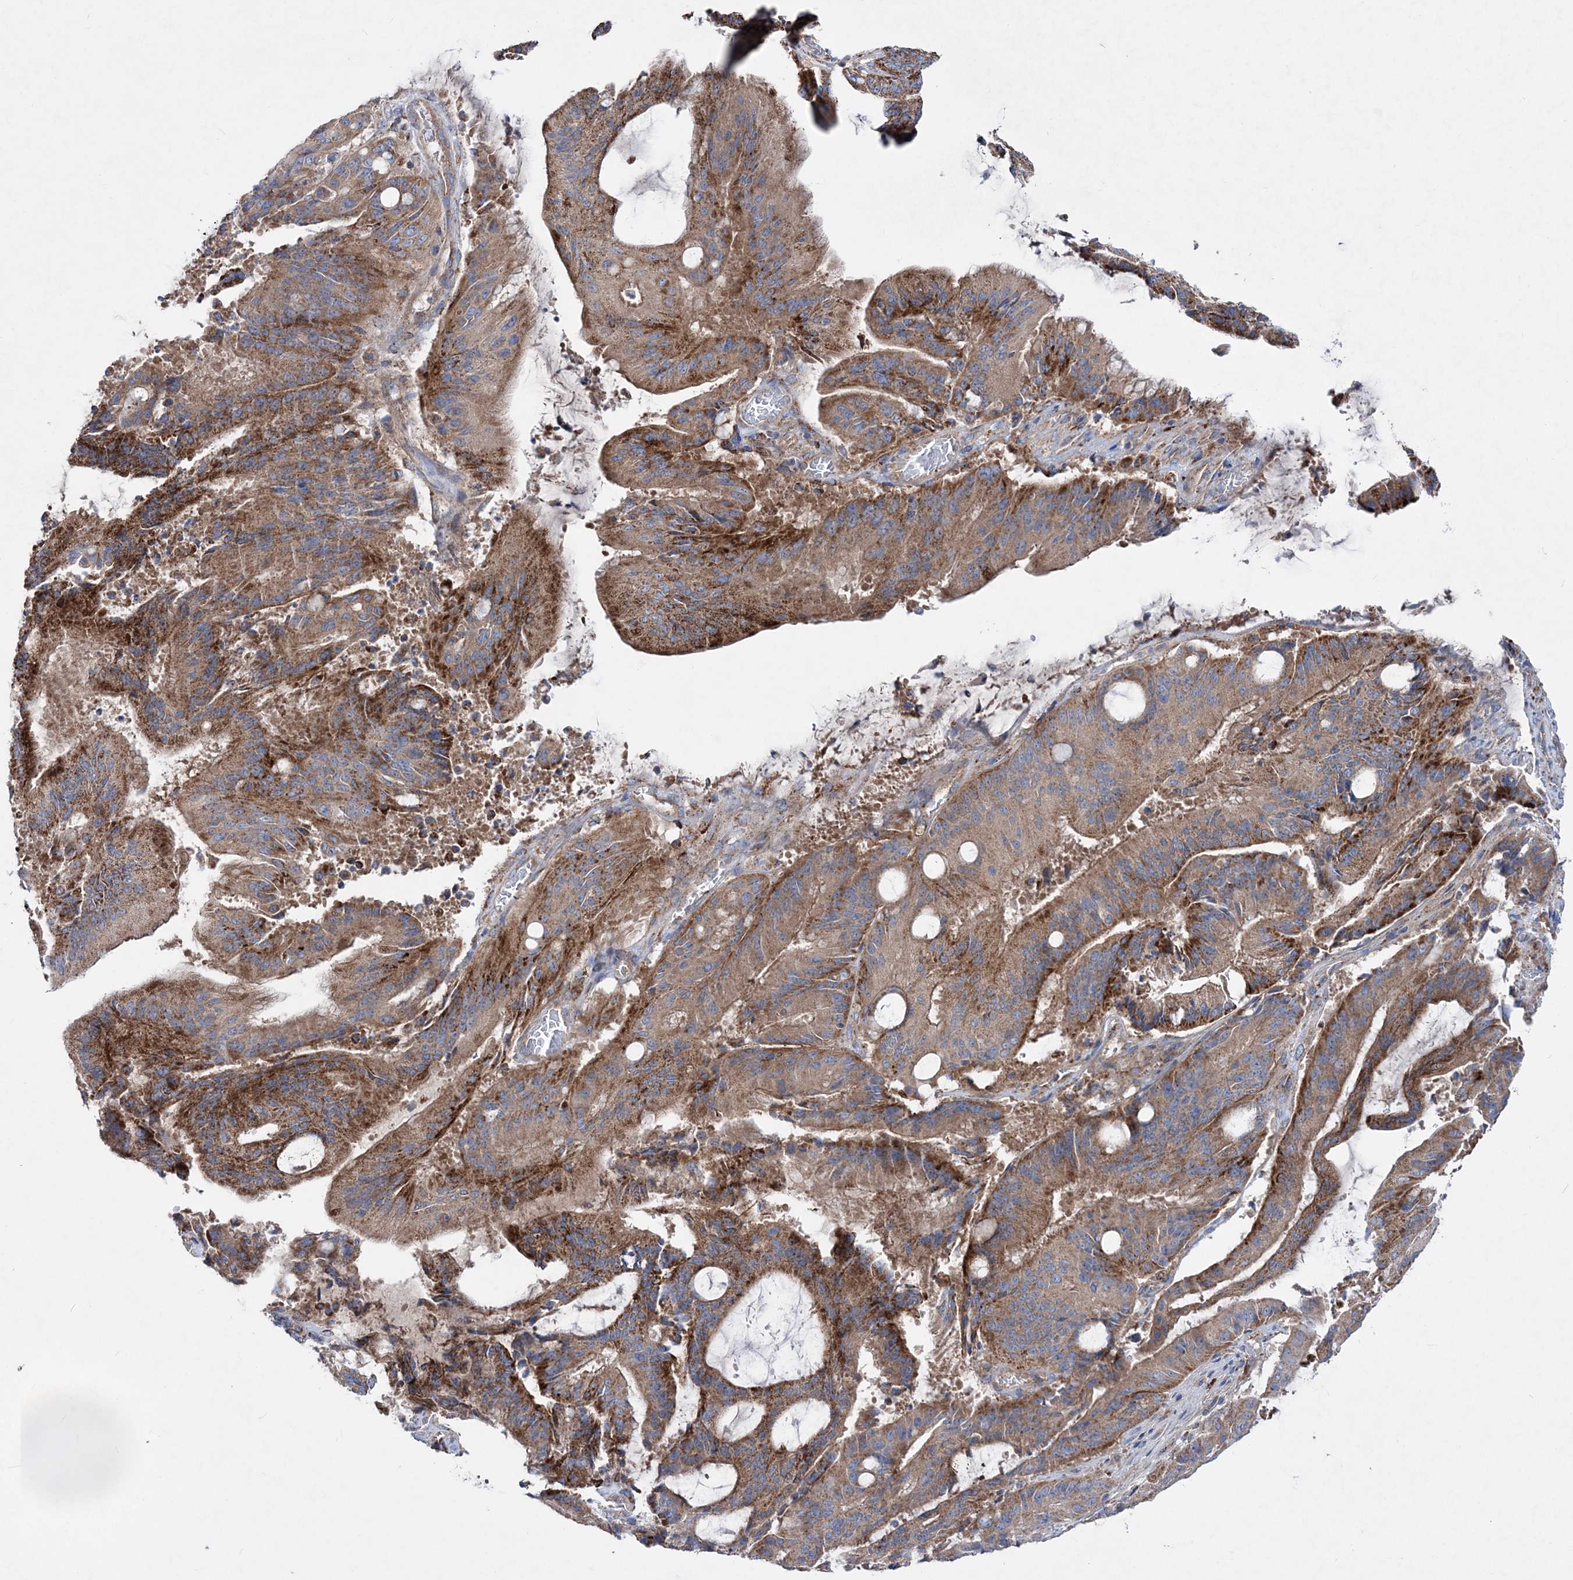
{"staining": {"intensity": "strong", "quantity": ">75%", "location": "cytoplasmic/membranous"}, "tissue": "liver cancer", "cell_type": "Tumor cells", "image_type": "cancer", "snomed": [{"axis": "morphology", "description": "Normal tissue, NOS"}, {"axis": "morphology", "description": "Cholangiocarcinoma"}, {"axis": "topography", "description": "Liver"}, {"axis": "topography", "description": "Peripheral nerve tissue"}], "caption": "A brown stain labels strong cytoplasmic/membranous staining of a protein in human liver cancer tumor cells.", "gene": "NGLY1", "patient": {"sex": "female", "age": 73}}